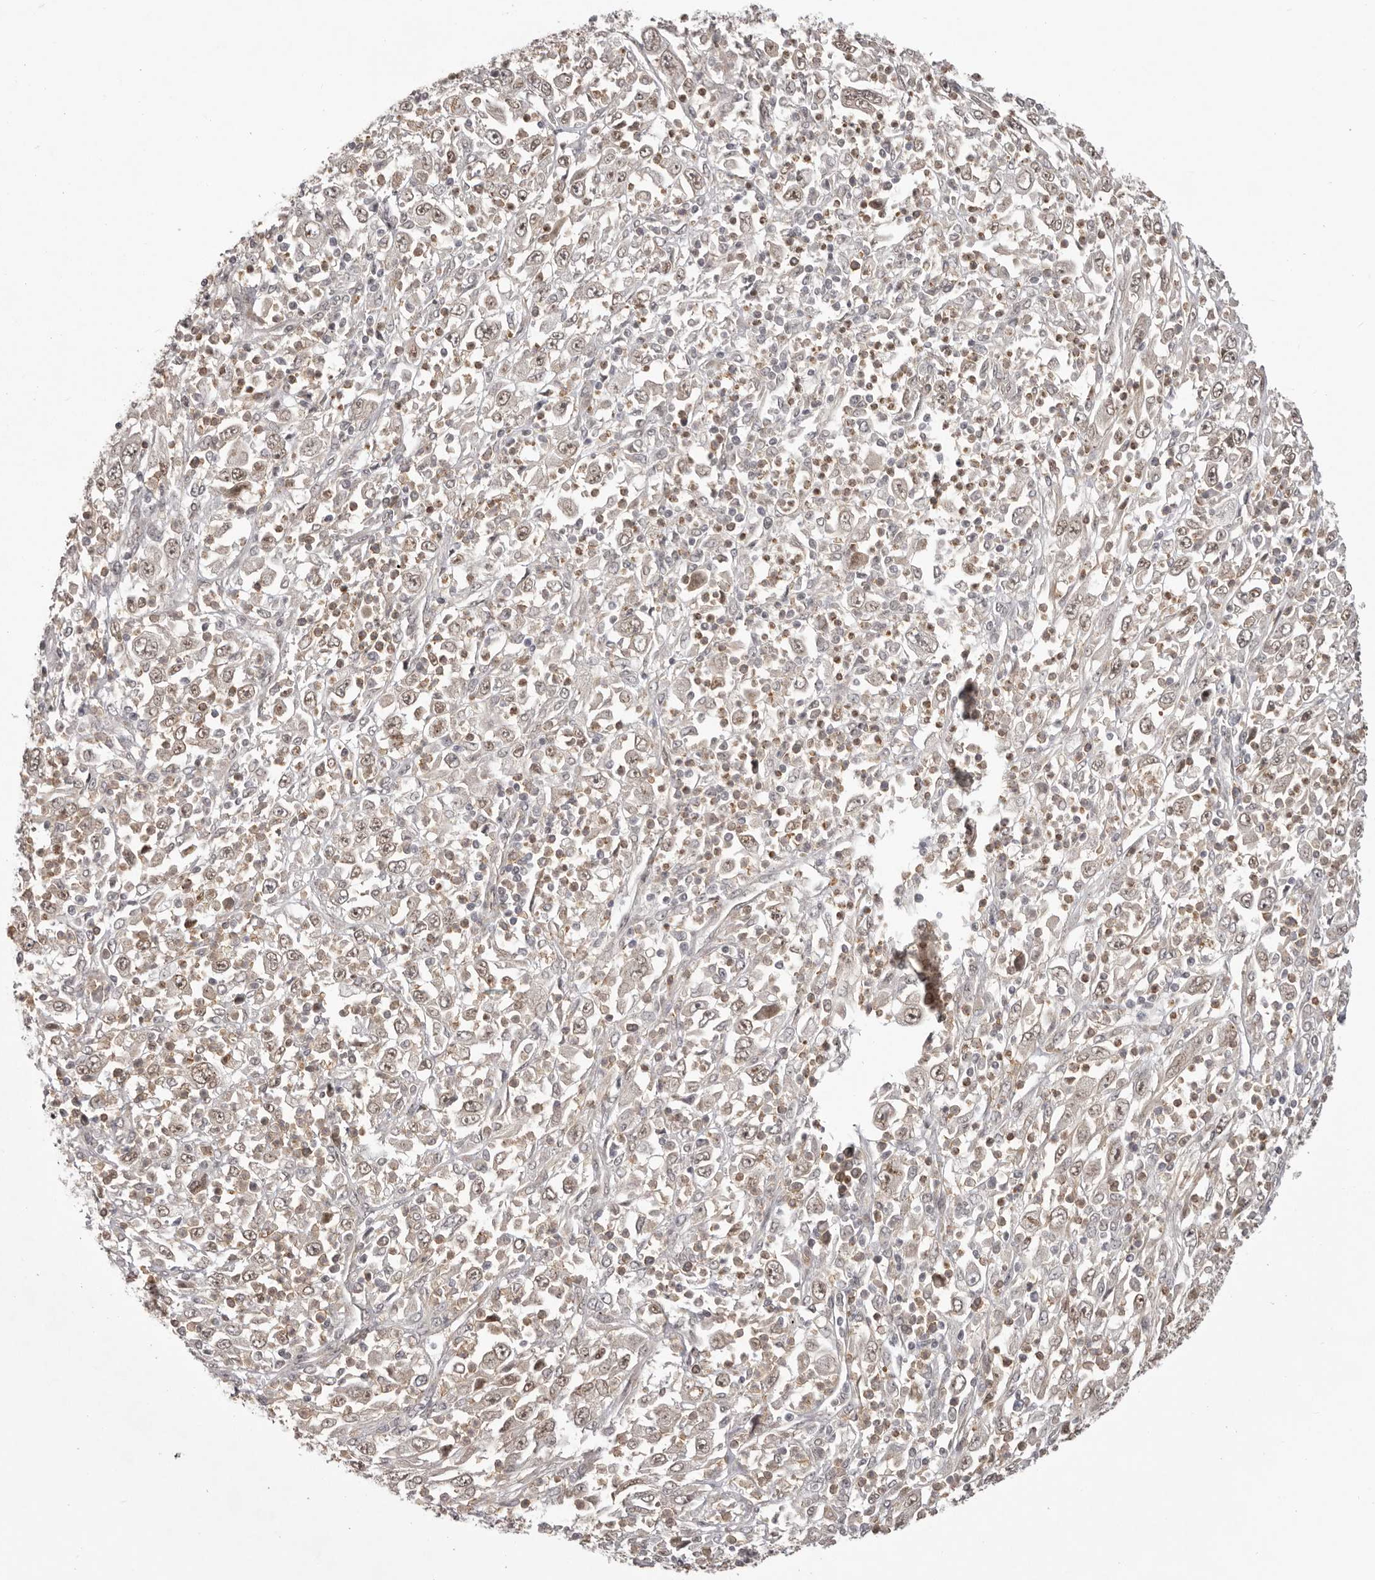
{"staining": {"intensity": "weak", "quantity": ">75%", "location": "nuclear"}, "tissue": "melanoma", "cell_type": "Tumor cells", "image_type": "cancer", "snomed": [{"axis": "morphology", "description": "Malignant melanoma, Metastatic site"}, {"axis": "topography", "description": "Skin"}], "caption": "Immunohistochemical staining of melanoma exhibits low levels of weak nuclear protein expression in approximately >75% of tumor cells.", "gene": "RNF2", "patient": {"sex": "female", "age": 56}}